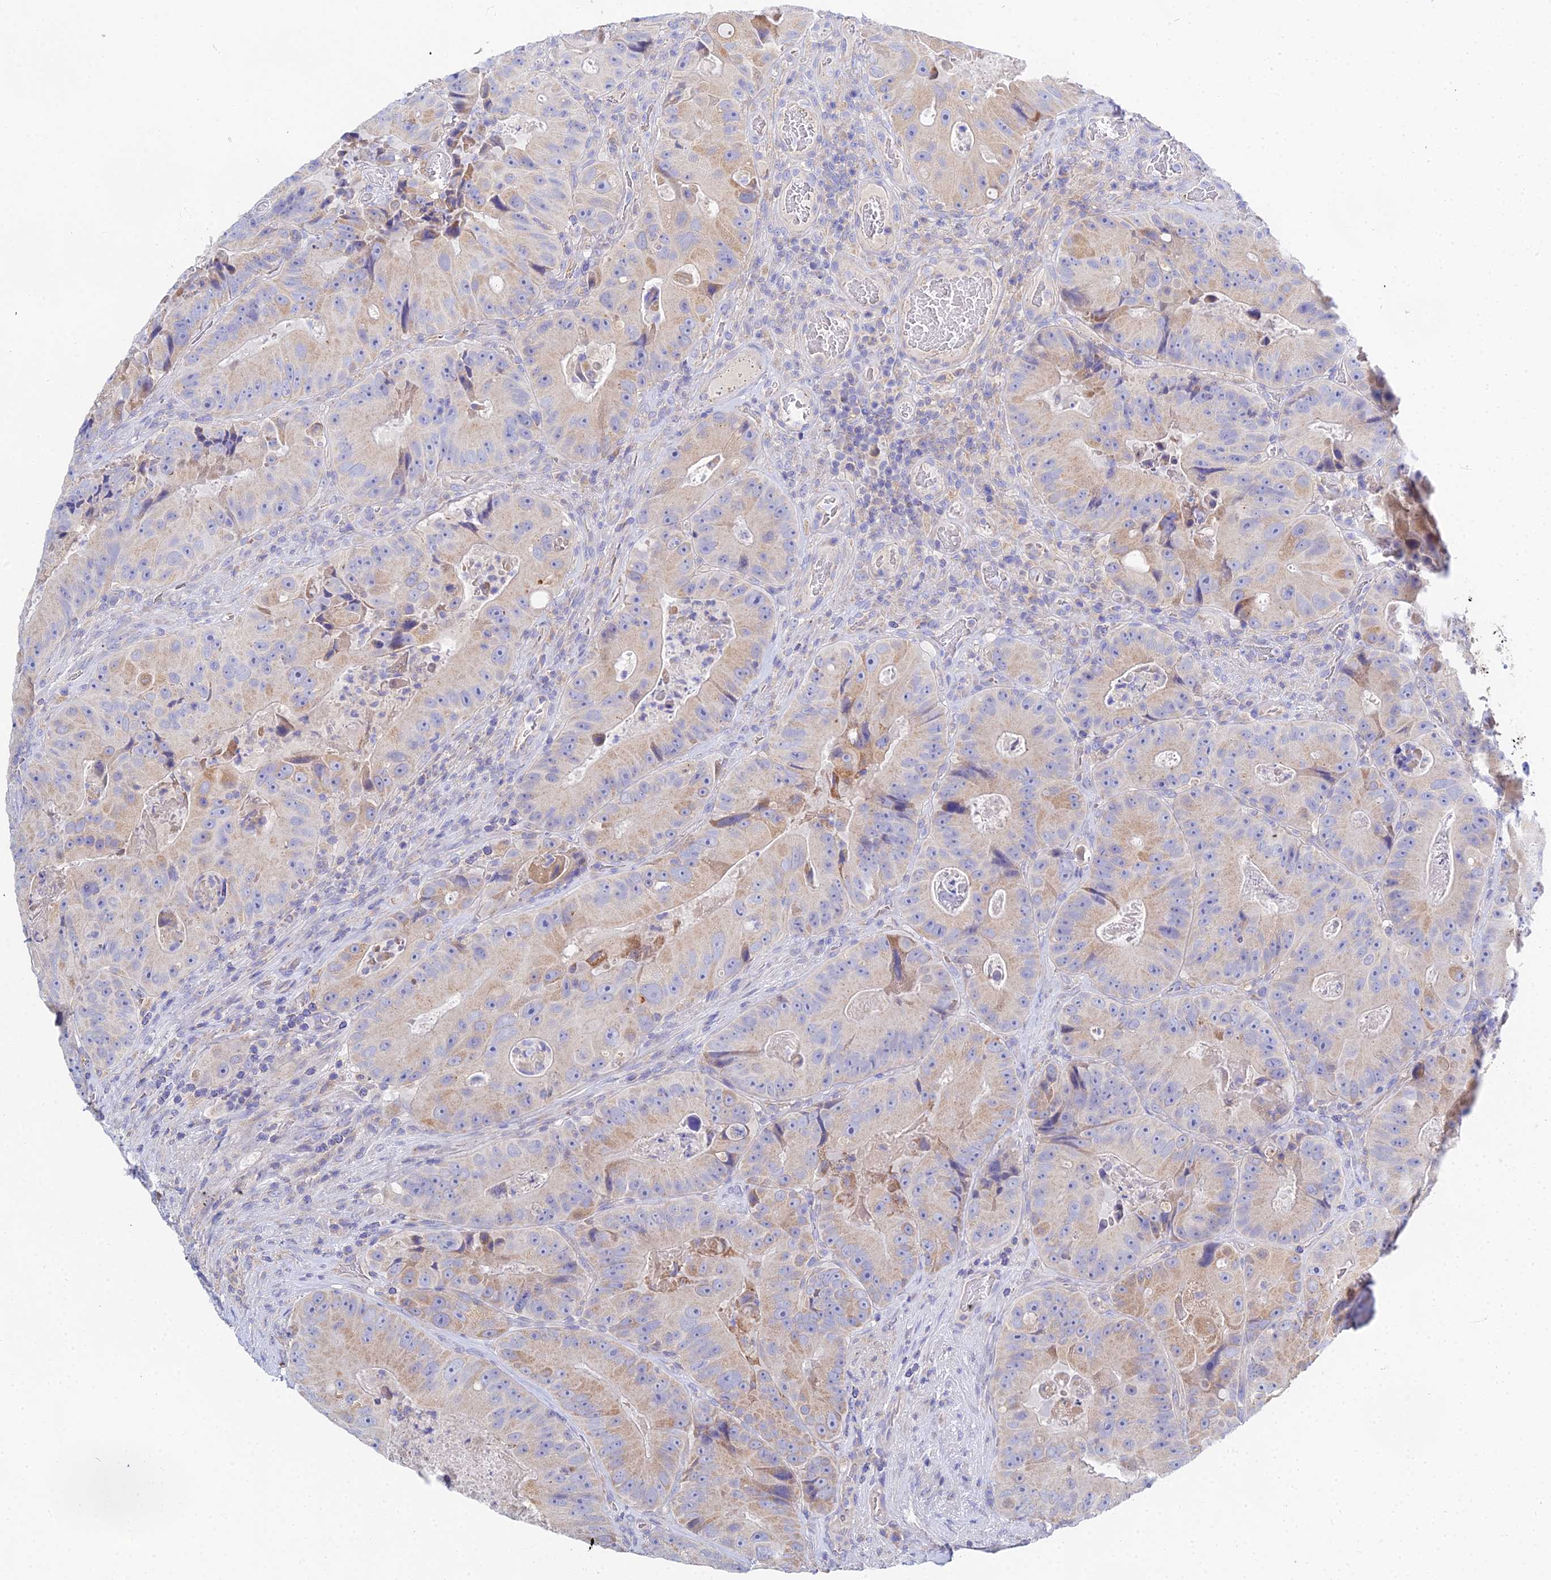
{"staining": {"intensity": "weak", "quantity": "25%-75%", "location": "cytoplasmic/membranous"}, "tissue": "colorectal cancer", "cell_type": "Tumor cells", "image_type": "cancer", "snomed": [{"axis": "morphology", "description": "Adenocarcinoma, NOS"}, {"axis": "topography", "description": "Colon"}], "caption": "The photomicrograph reveals immunohistochemical staining of colorectal cancer. There is weak cytoplasmic/membranous staining is appreciated in about 25%-75% of tumor cells. The staining was performed using DAB, with brown indicating positive protein expression. Nuclei are stained blue with hematoxylin.", "gene": "PPP2R2C", "patient": {"sex": "female", "age": 86}}